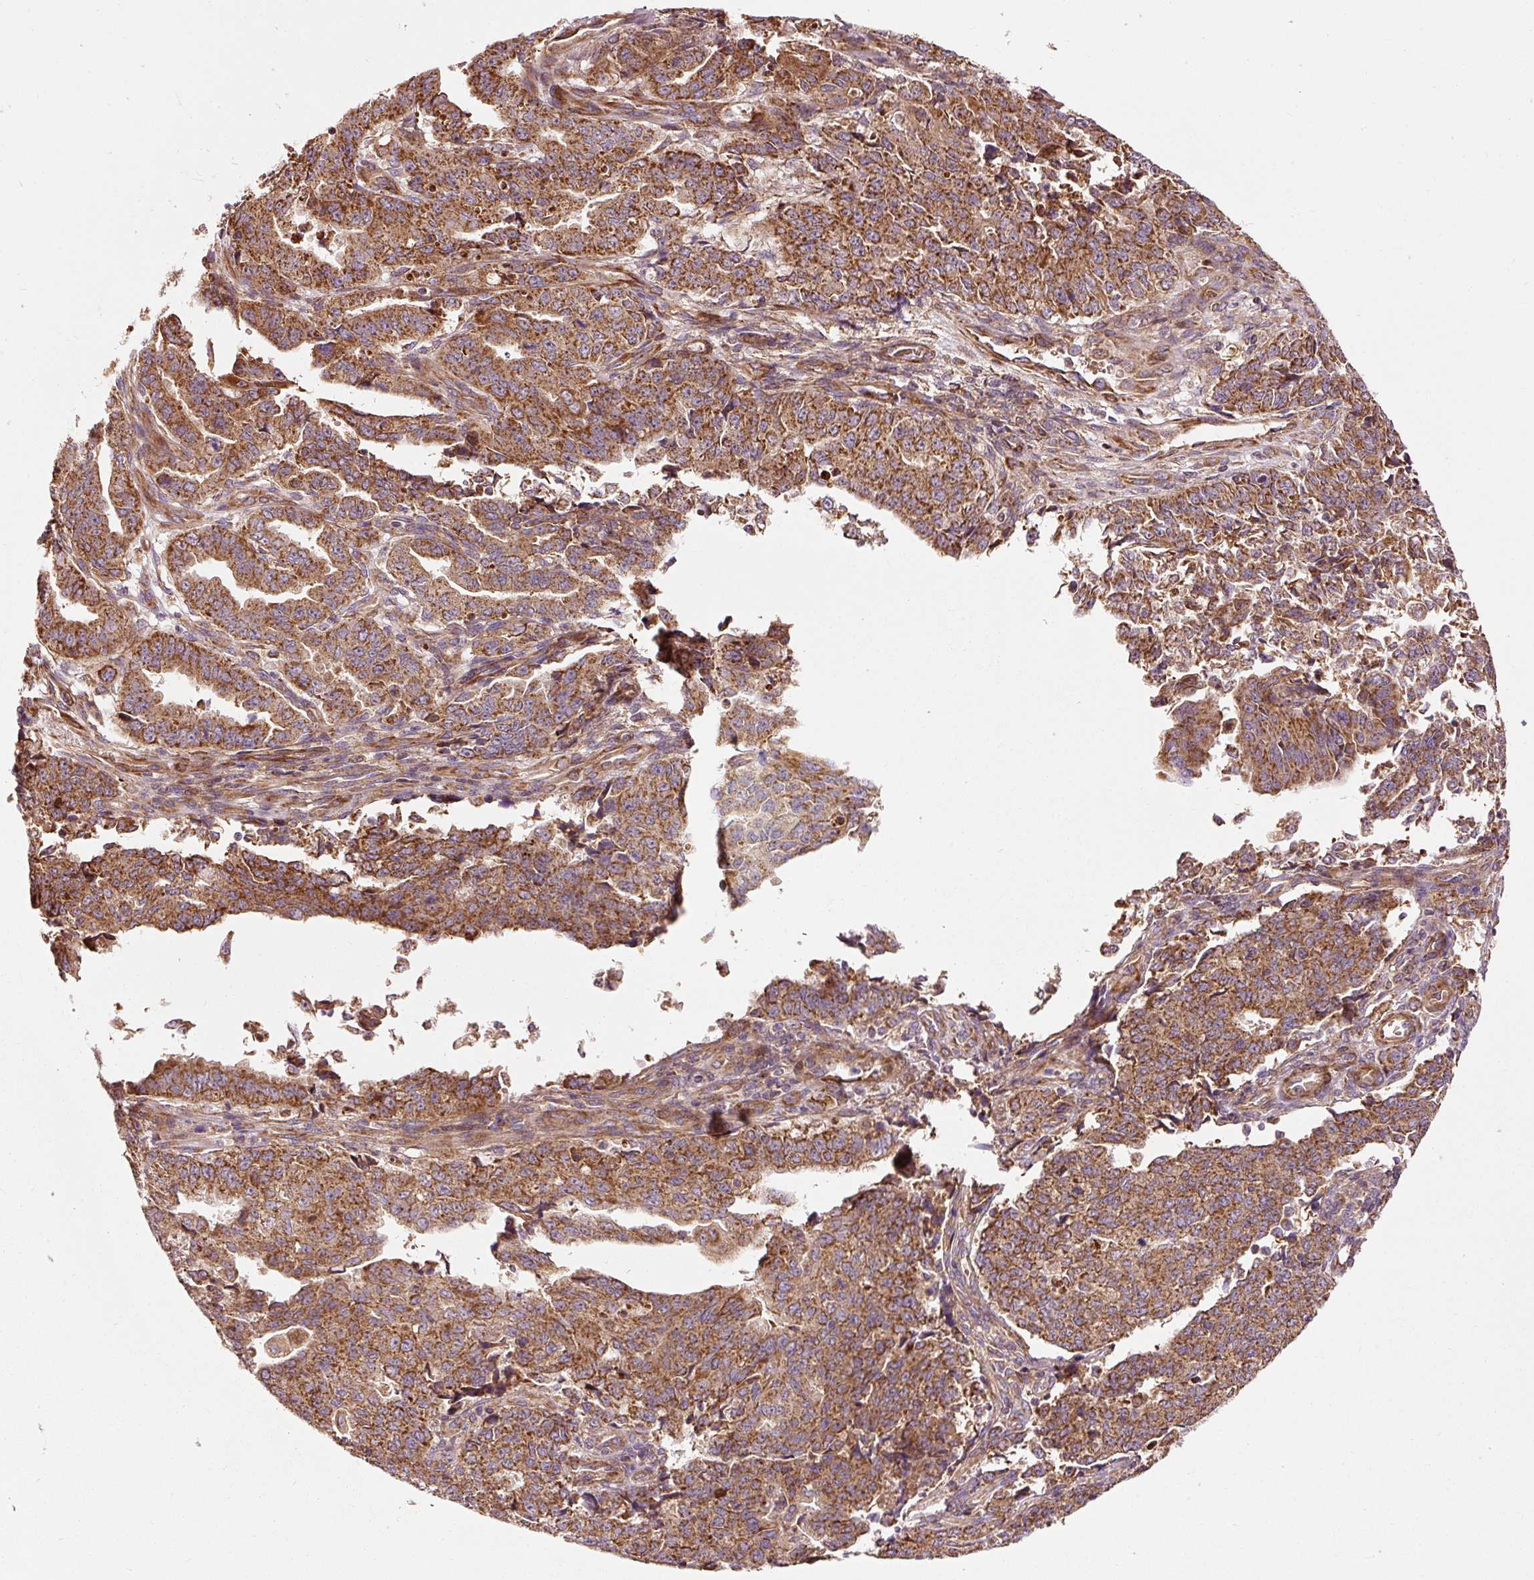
{"staining": {"intensity": "moderate", "quantity": ">75%", "location": "cytoplasmic/membranous"}, "tissue": "endometrial cancer", "cell_type": "Tumor cells", "image_type": "cancer", "snomed": [{"axis": "morphology", "description": "Adenocarcinoma, NOS"}, {"axis": "topography", "description": "Endometrium"}], "caption": "Protein staining of endometrial cancer (adenocarcinoma) tissue shows moderate cytoplasmic/membranous staining in approximately >75% of tumor cells.", "gene": "ISCU", "patient": {"sex": "female", "age": 50}}